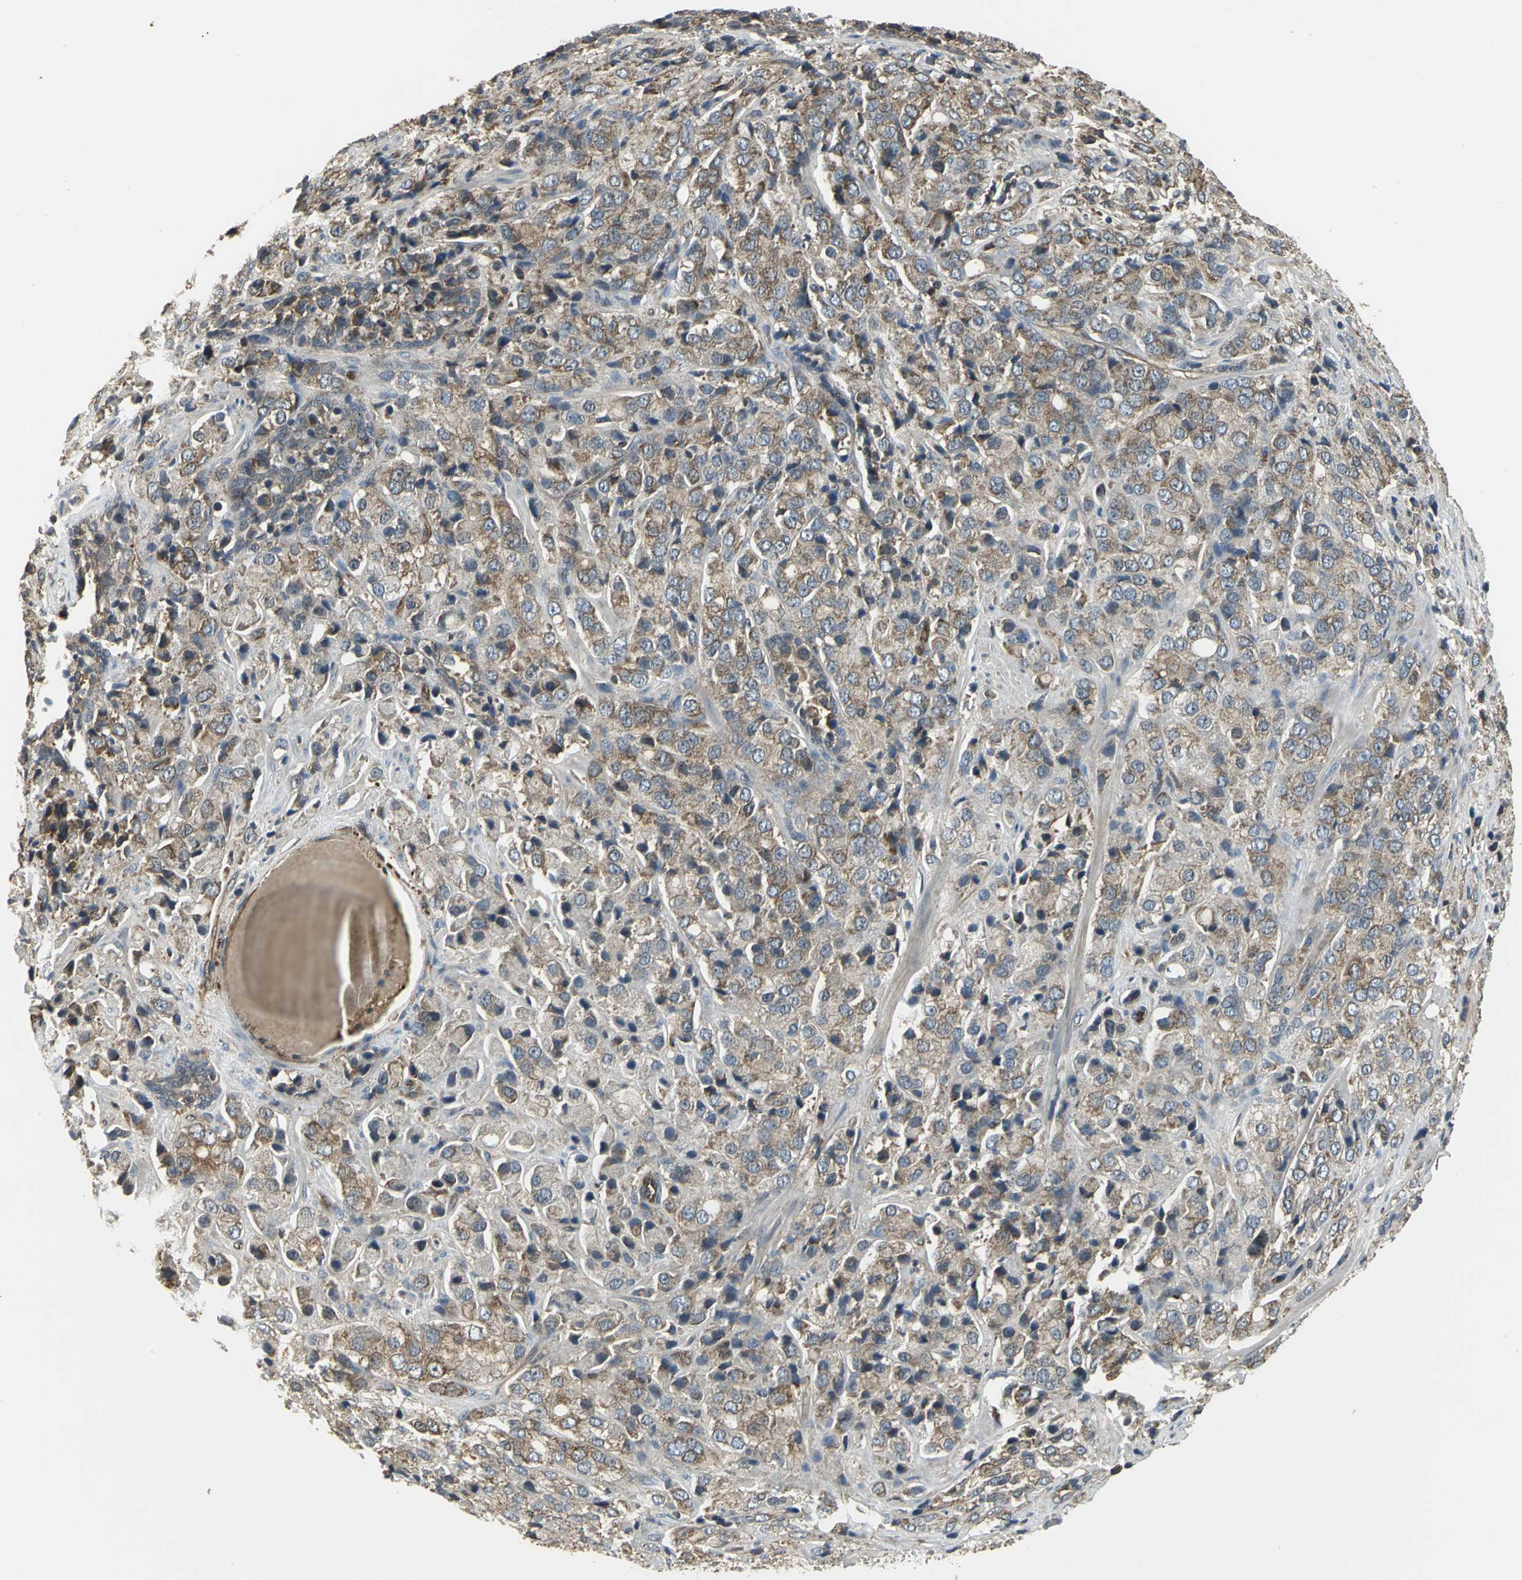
{"staining": {"intensity": "moderate", "quantity": ">75%", "location": "cytoplasmic/membranous"}, "tissue": "prostate cancer", "cell_type": "Tumor cells", "image_type": "cancer", "snomed": [{"axis": "morphology", "description": "Adenocarcinoma, High grade"}, {"axis": "topography", "description": "Prostate"}], "caption": "The immunohistochemical stain labels moderate cytoplasmic/membranous positivity in tumor cells of prostate cancer tissue.", "gene": "PRXL2B", "patient": {"sex": "male", "age": 70}}